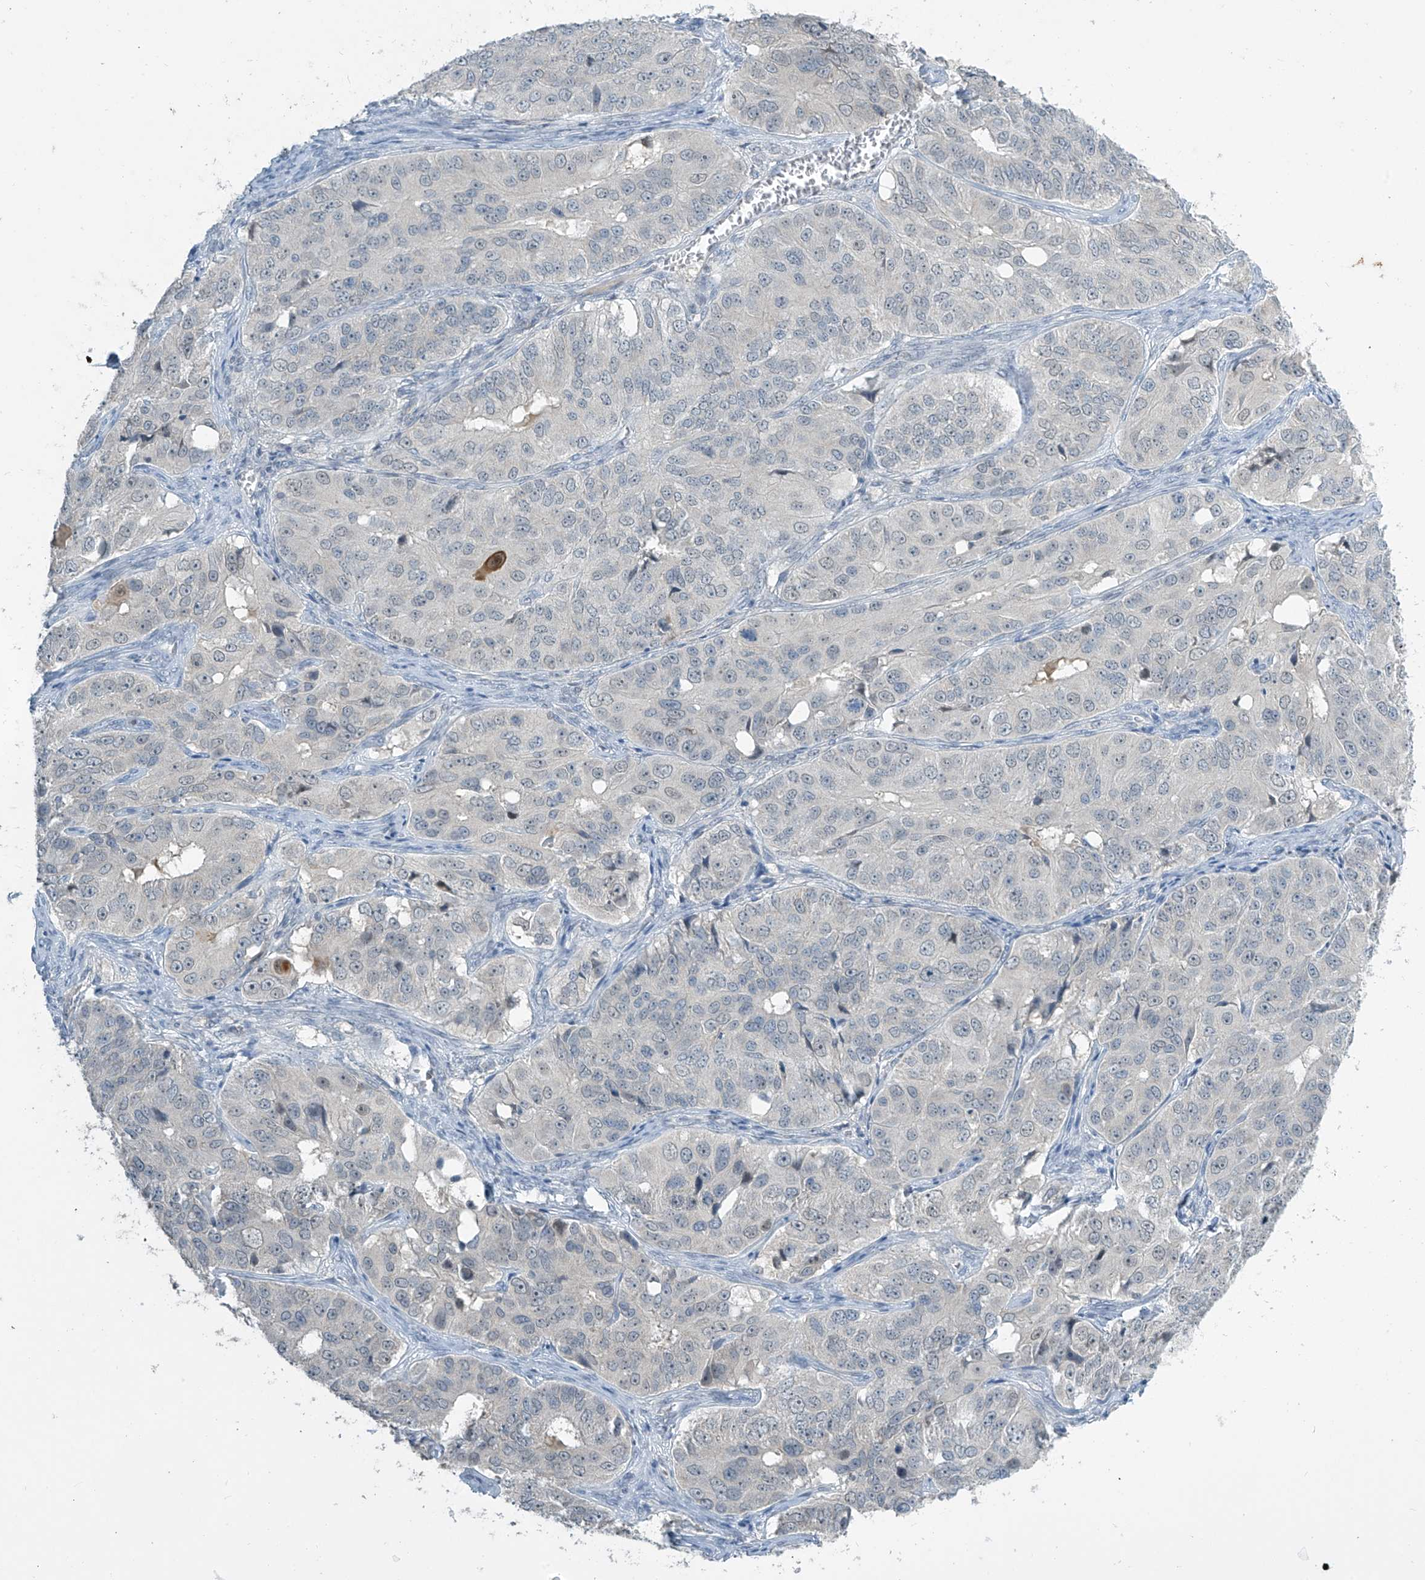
{"staining": {"intensity": "negative", "quantity": "none", "location": "none"}, "tissue": "ovarian cancer", "cell_type": "Tumor cells", "image_type": "cancer", "snomed": [{"axis": "morphology", "description": "Carcinoma, endometroid"}, {"axis": "topography", "description": "Ovary"}], "caption": "Immunohistochemical staining of human ovarian endometroid carcinoma displays no significant positivity in tumor cells. The staining was performed using DAB (3,3'-diaminobenzidine) to visualize the protein expression in brown, while the nuclei were stained in blue with hematoxylin (Magnification: 20x).", "gene": "METAP1D", "patient": {"sex": "female", "age": 51}}